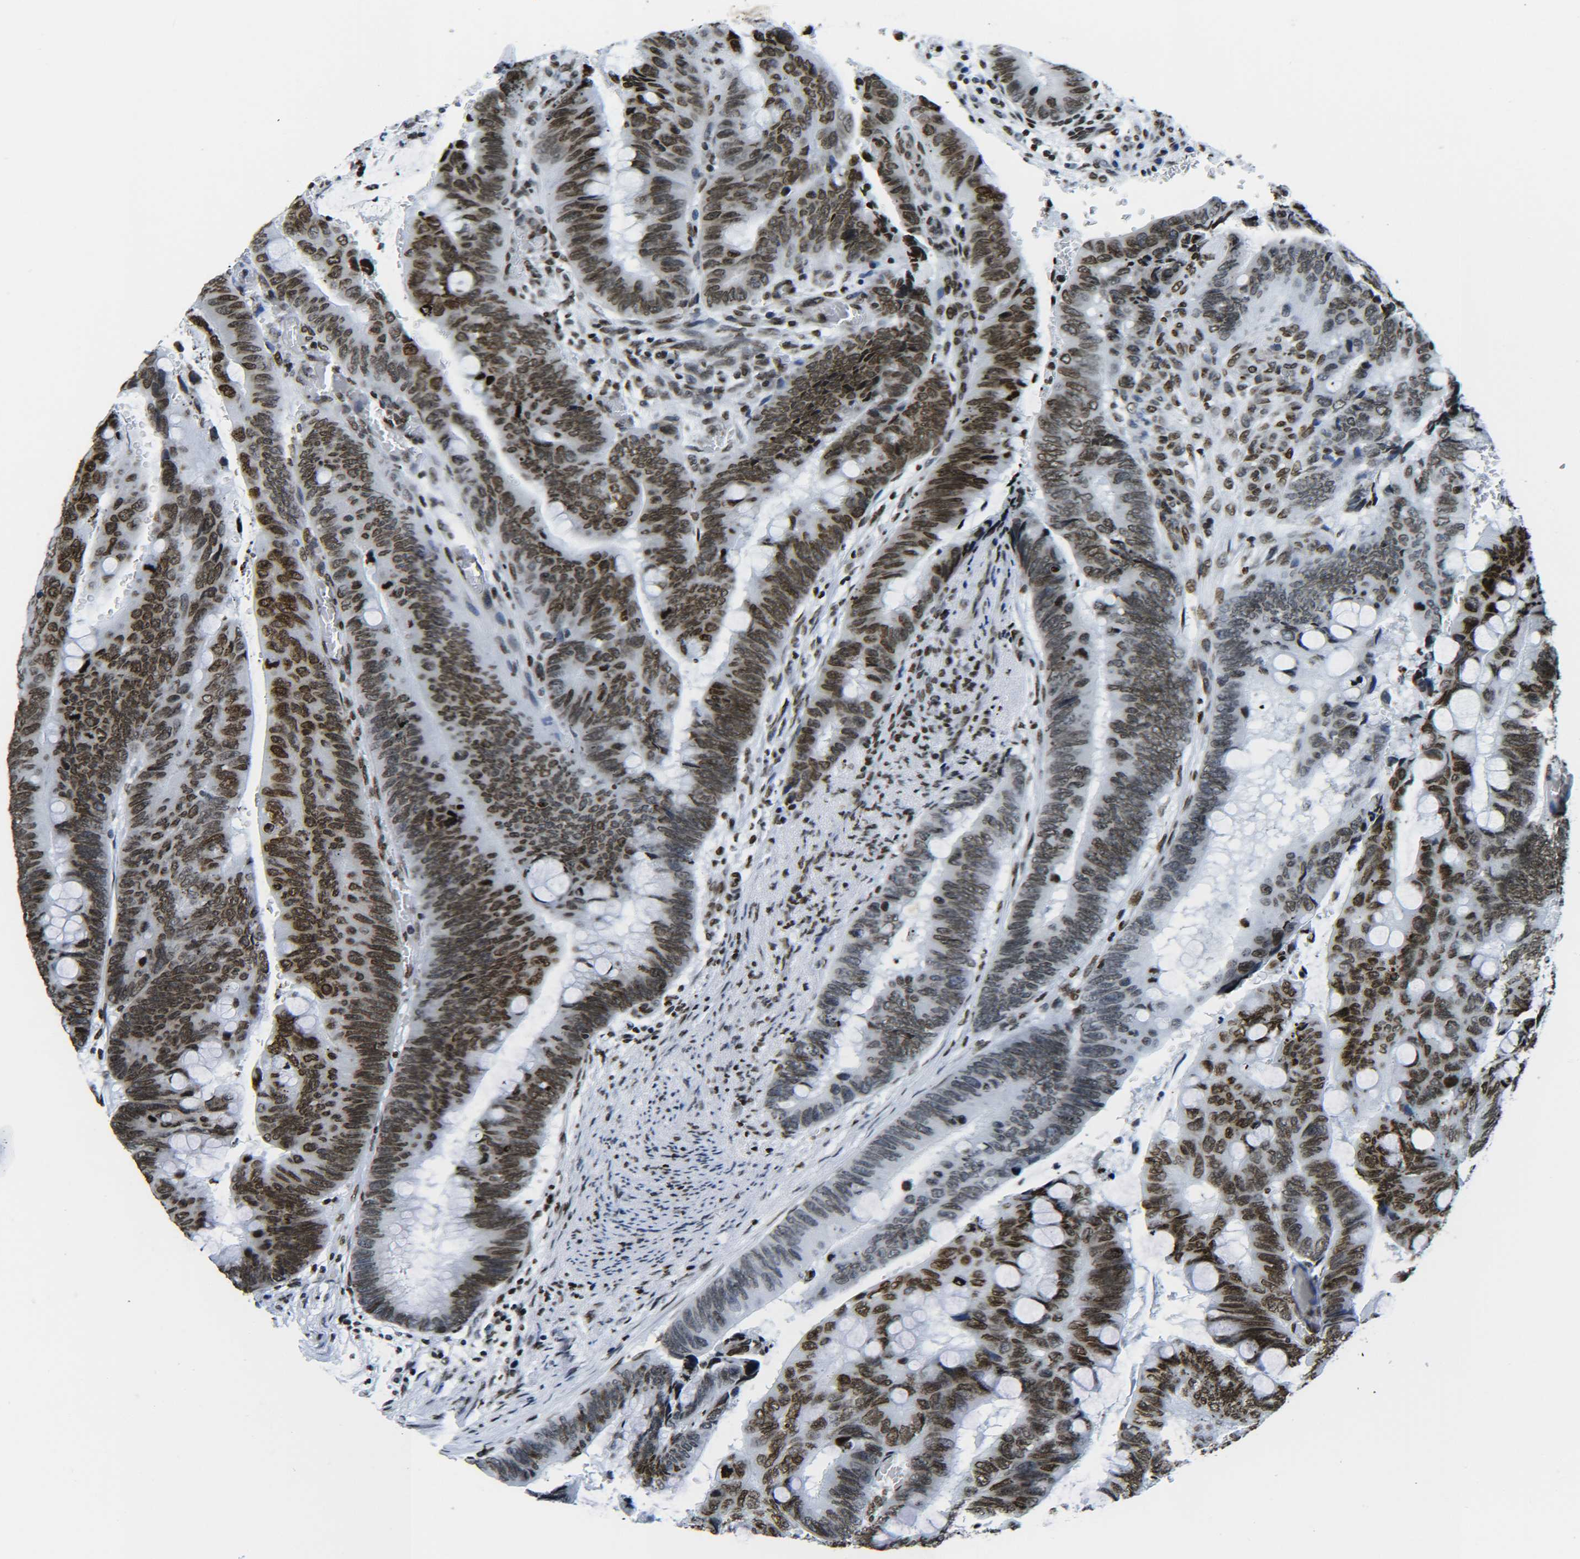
{"staining": {"intensity": "moderate", "quantity": ">75%", "location": "nuclear"}, "tissue": "colorectal cancer", "cell_type": "Tumor cells", "image_type": "cancer", "snomed": [{"axis": "morphology", "description": "Normal tissue, NOS"}, {"axis": "morphology", "description": "Adenocarcinoma, NOS"}, {"axis": "topography", "description": "Rectum"}, {"axis": "topography", "description": "Peripheral nerve tissue"}], "caption": "Adenocarcinoma (colorectal) stained with DAB immunohistochemistry displays medium levels of moderate nuclear expression in approximately >75% of tumor cells.", "gene": "H2AX", "patient": {"sex": "male", "age": 92}}